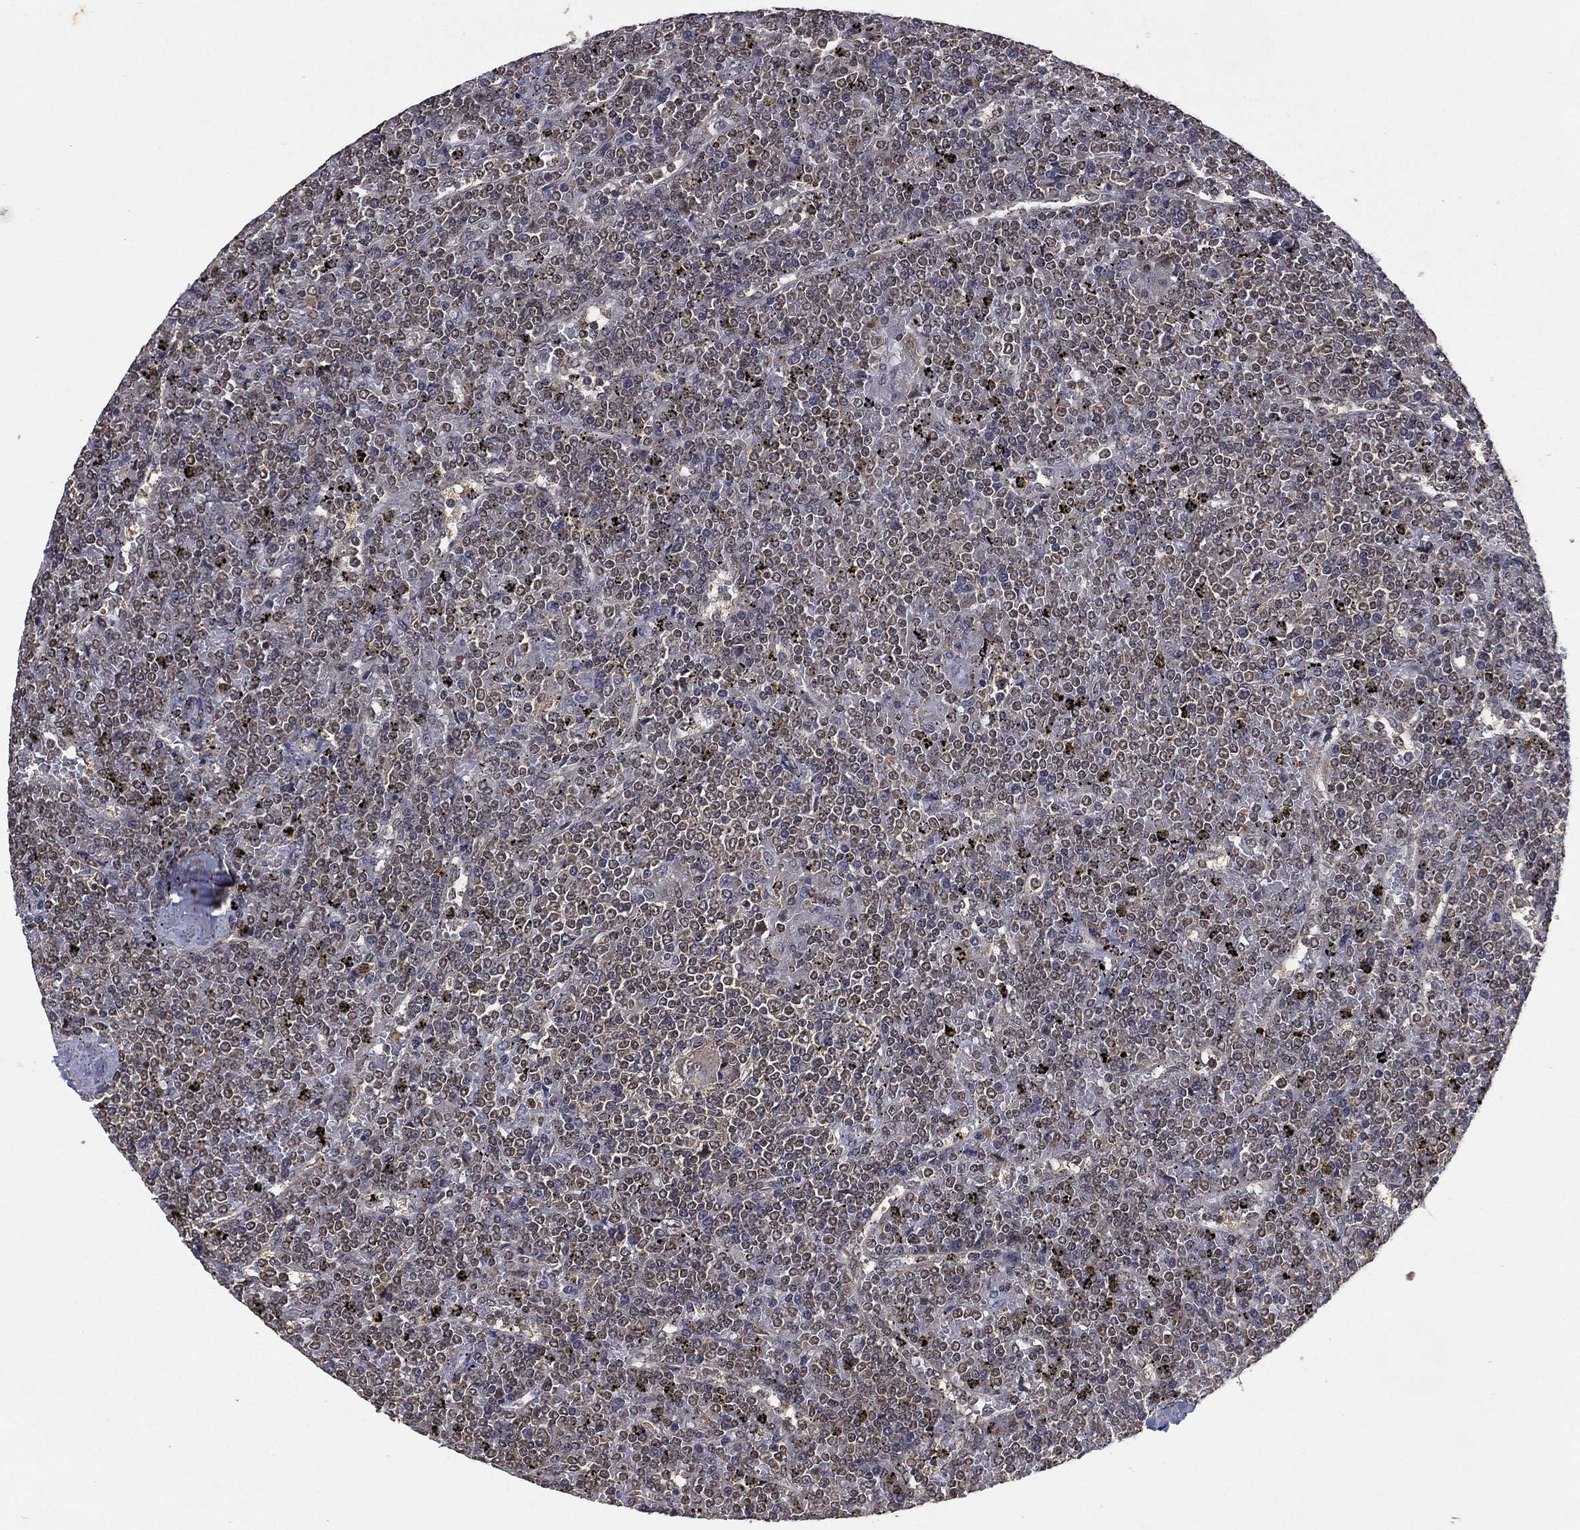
{"staining": {"intensity": "negative", "quantity": "none", "location": "none"}, "tissue": "lymphoma", "cell_type": "Tumor cells", "image_type": "cancer", "snomed": [{"axis": "morphology", "description": "Malignant lymphoma, non-Hodgkin's type, Low grade"}, {"axis": "topography", "description": "Spleen"}], "caption": "The immunohistochemistry (IHC) histopathology image has no significant staining in tumor cells of malignant lymphoma, non-Hodgkin's type (low-grade) tissue.", "gene": "NELFCD", "patient": {"sex": "female", "age": 19}}